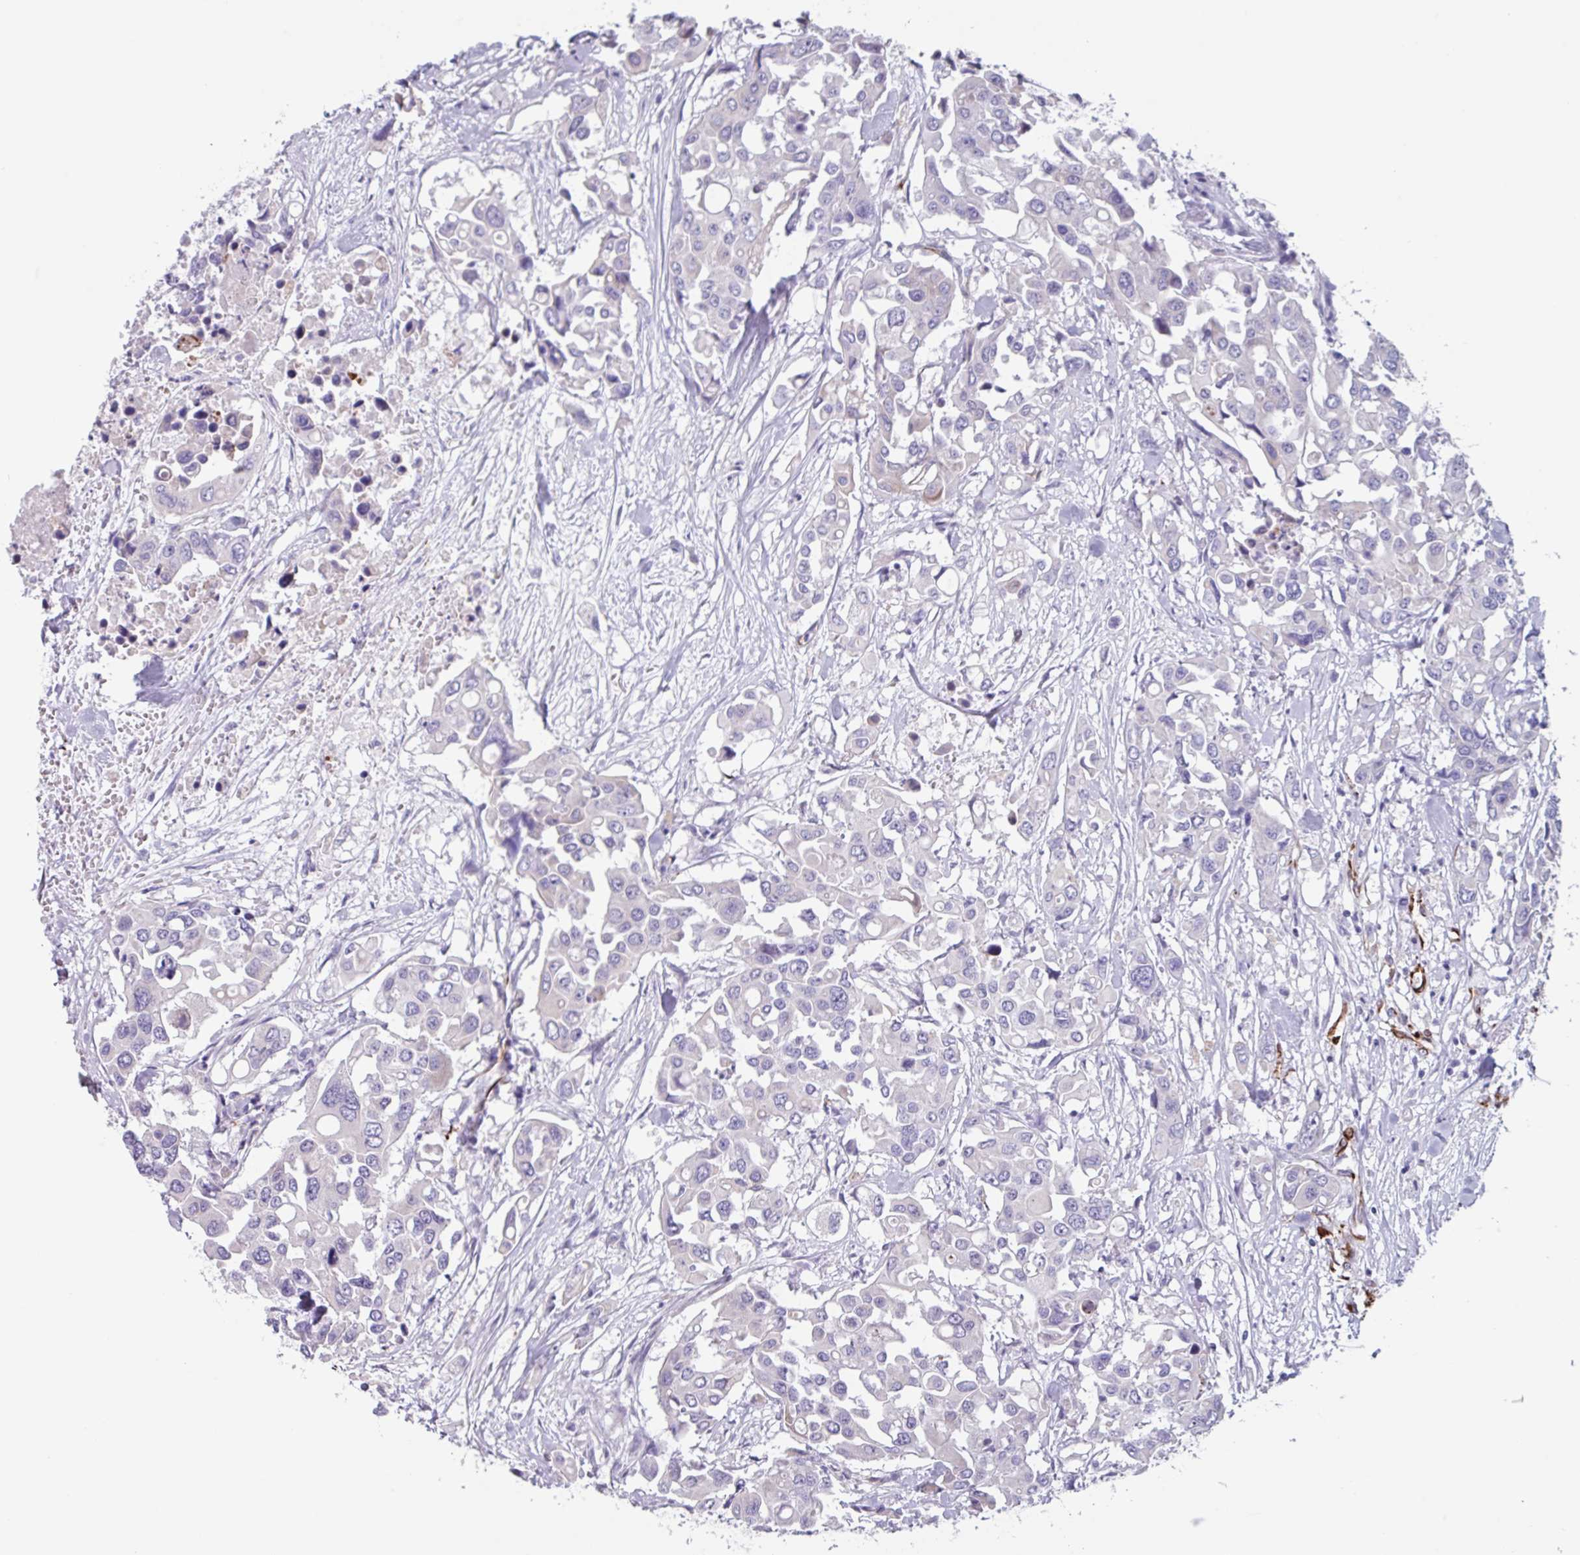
{"staining": {"intensity": "negative", "quantity": "none", "location": "none"}, "tissue": "colorectal cancer", "cell_type": "Tumor cells", "image_type": "cancer", "snomed": [{"axis": "morphology", "description": "Adenocarcinoma, NOS"}, {"axis": "topography", "description": "Colon"}], "caption": "Immunohistochemical staining of colorectal cancer displays no significant staining in tumor cells.", "gene": "BTD", "patient": {"sex": "male", "age": 77}}